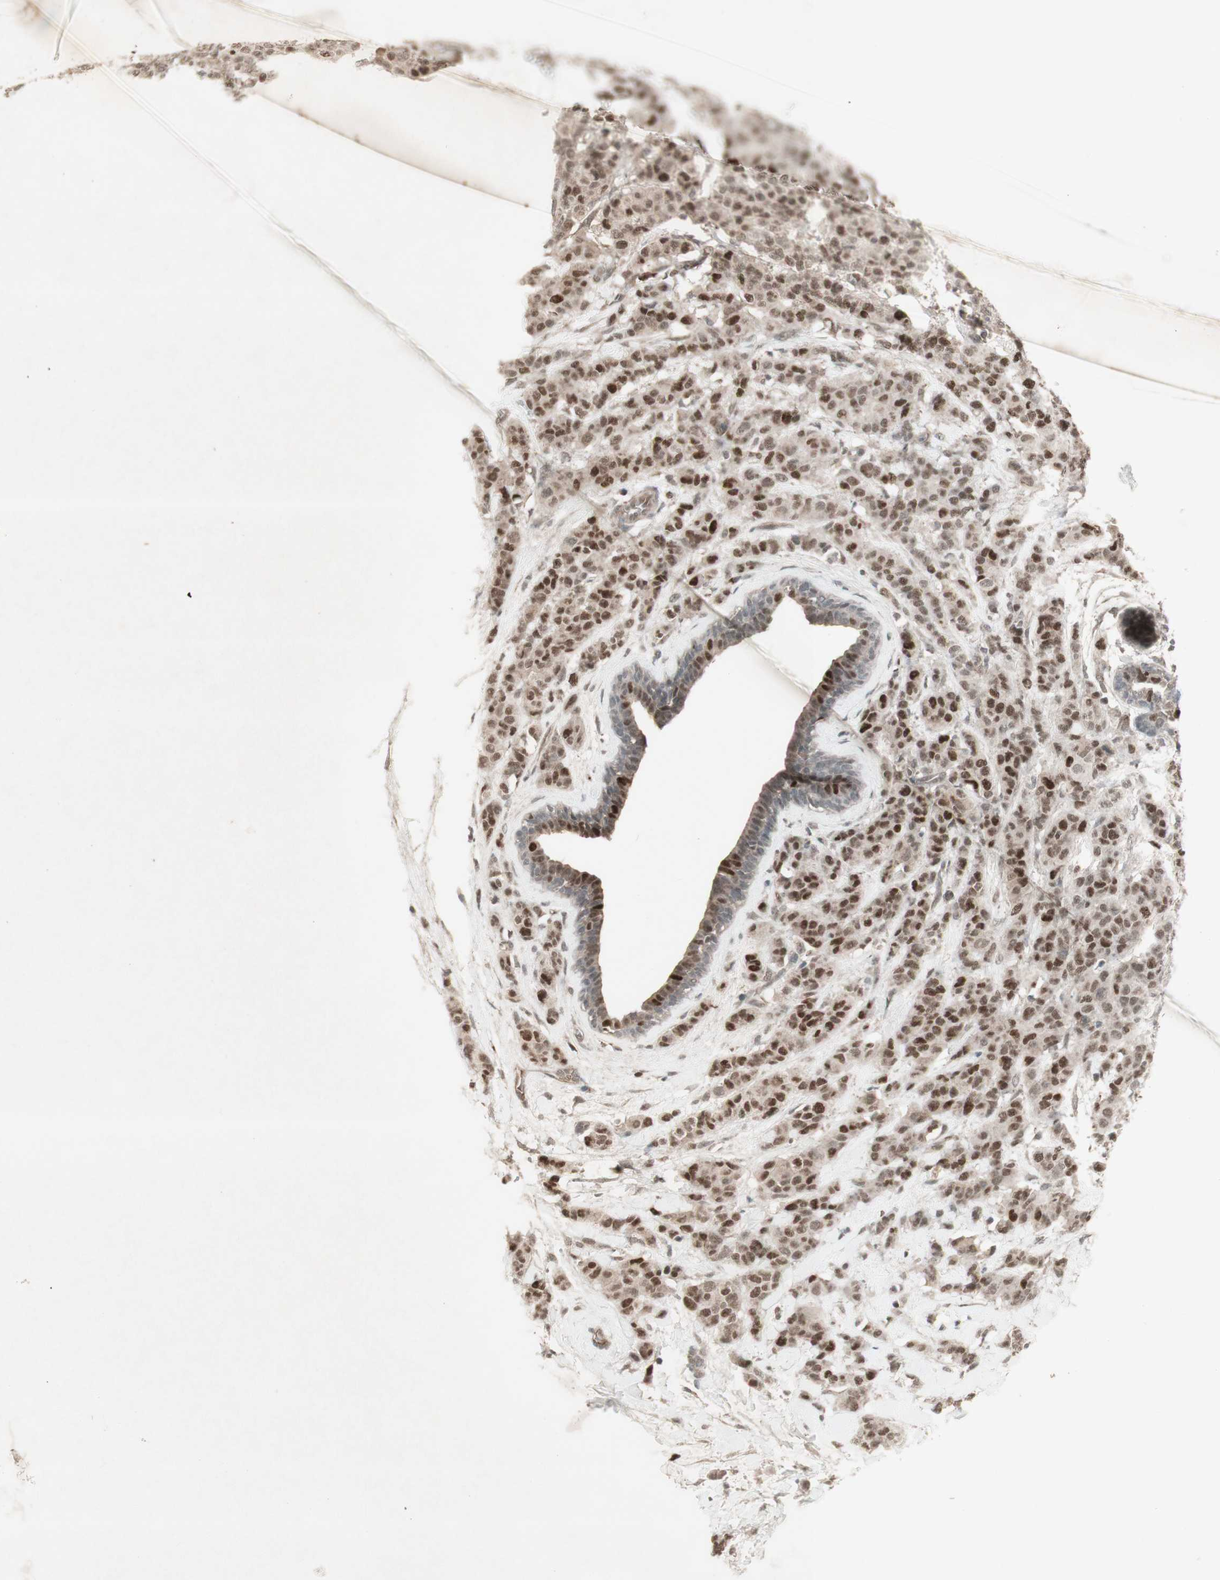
{"staining": {"intensity": "strong", "quantity": "25%-75%", "location": "cytoplasmic/membranous,nuclear"}, "tissue": "breast cancer", "cell_type": "Tumor cells", "image_type": "cancer", "snomed": [{"axis": "morphology", "description": "Normal tissue, NOS"}, {"axis": "morphology", "description": "Duct carcinoma"}, {"axis": "topography", "description": "Breast"}], "caption": "Breast cancer (invasive ductal carcinoma) was stained to show a protein in brown. There is high levels of strong cytoplasmic/membranous and nuclear expression in about 25%-75% of tumor cells.", "gene": "MSH6", "patient": {"sex": "female", "age": 40}}